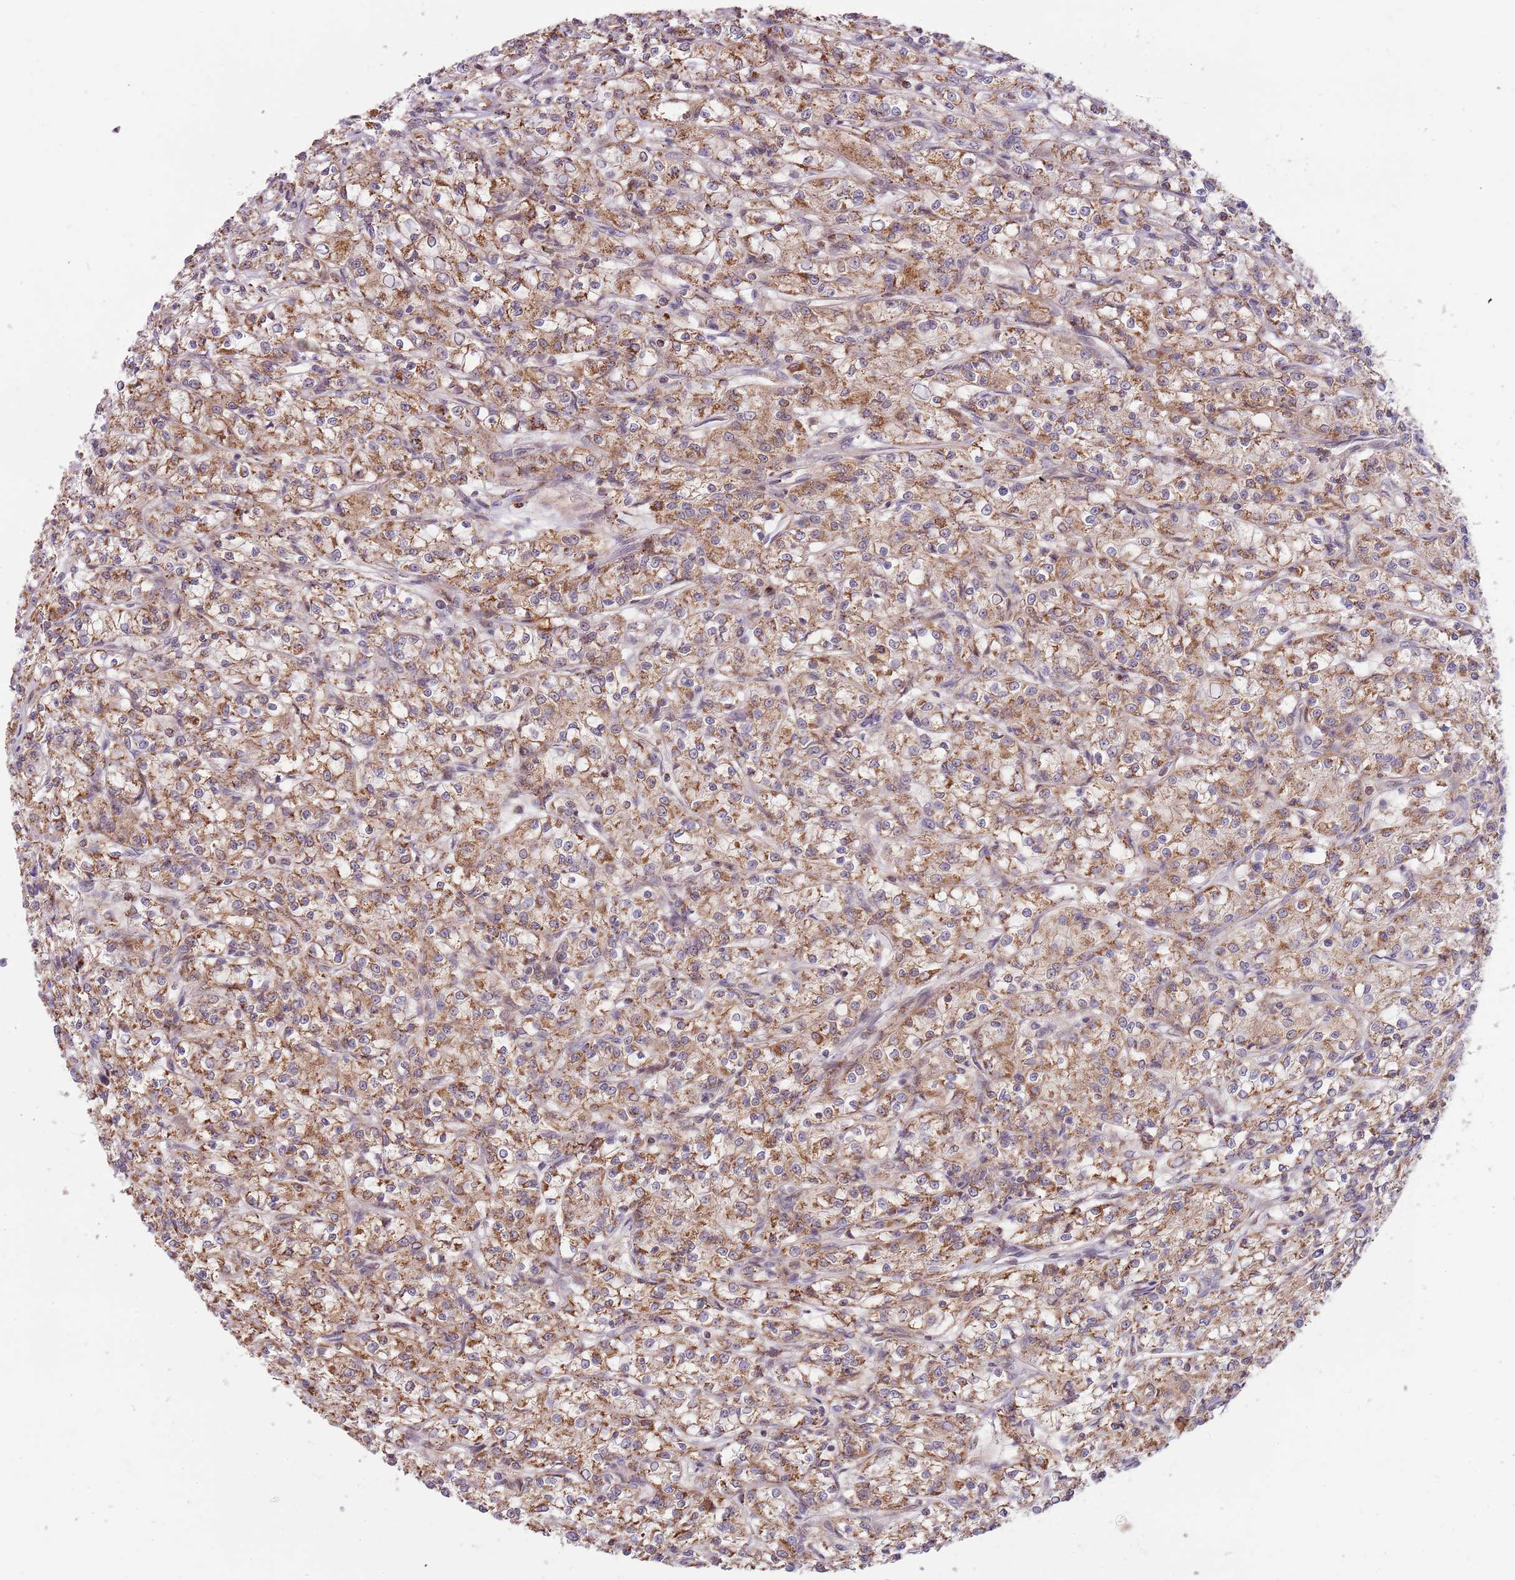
{"staining": {"intensity": "moderate", "quantity": ">75%", "location": "cytoplasmic/membranous"}, "tissue": "renal cancer", "cell_type": "Tumor cells", "image_type": "cancer", "snomed": [{"axis": "morphology", "description": "Adenocarcinoma, NOS"}, {"axis": "topography", "description": "Kidney"}], "caption": "IHC histopathology image of renal adenocarcinoma stained for a protein (brown), which demonstrates medium levels of moderate cytoplasmic/membranous expression in about >75% of tumor cells.", "gene": "ULK3", "patient": {"sex": "female", "age": 59}}